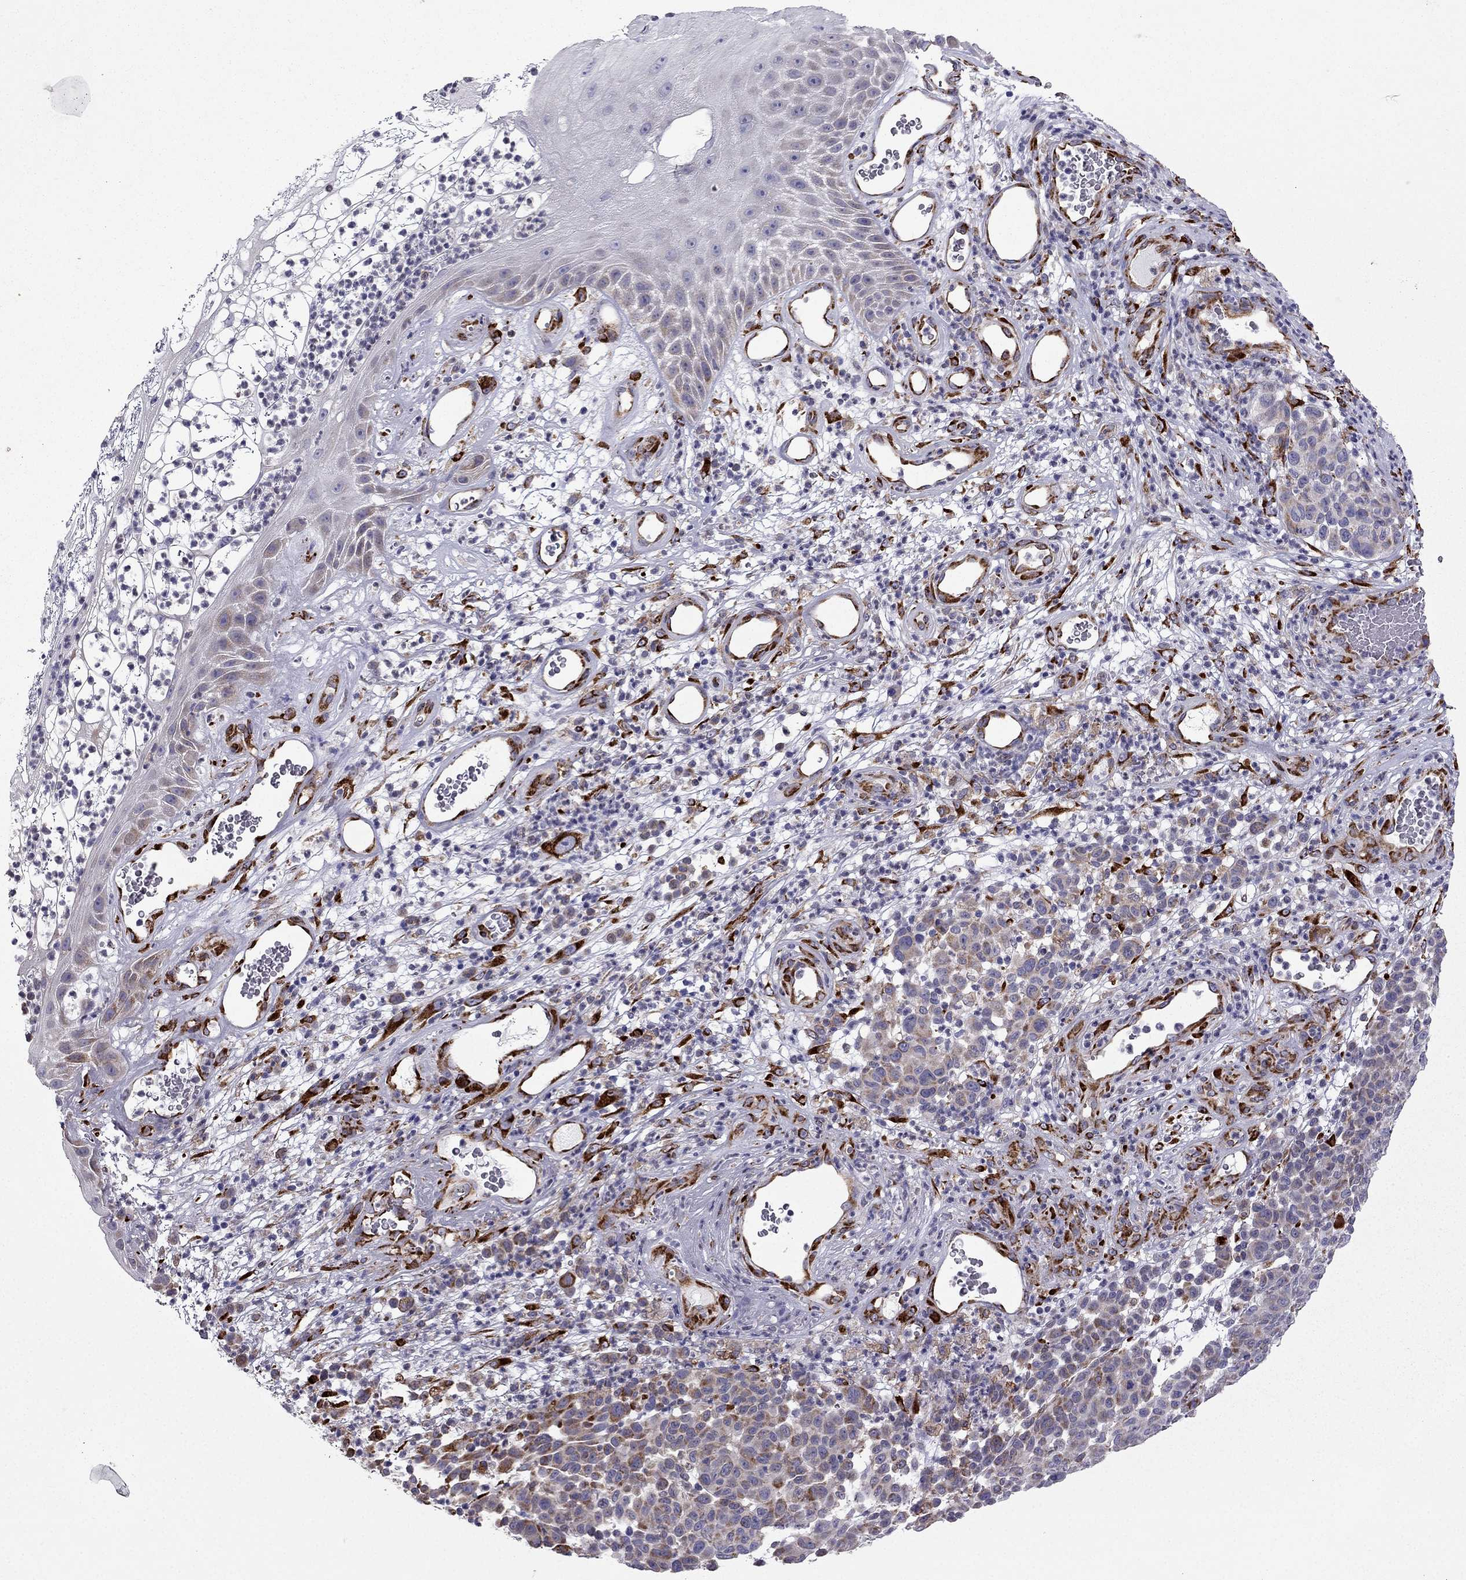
{"staining": {"intensity": "weak", "quantity": "<25%", "location": "cytoplasmic/membranous"}, "tissue": "melanoma", "cell_type": "Tumor cells", "image_type": "cancer", "snomed": [{"axis": "morphology", "description": "Malignant melanoma, NOS"}, {"axis": "topography", "description": "Skin"}], "caption": "The image shows no significant staining in tumor cells of malignant melanoma.", "gene": "IKBIP", "patient": {"sex": "male", "age": 59}}